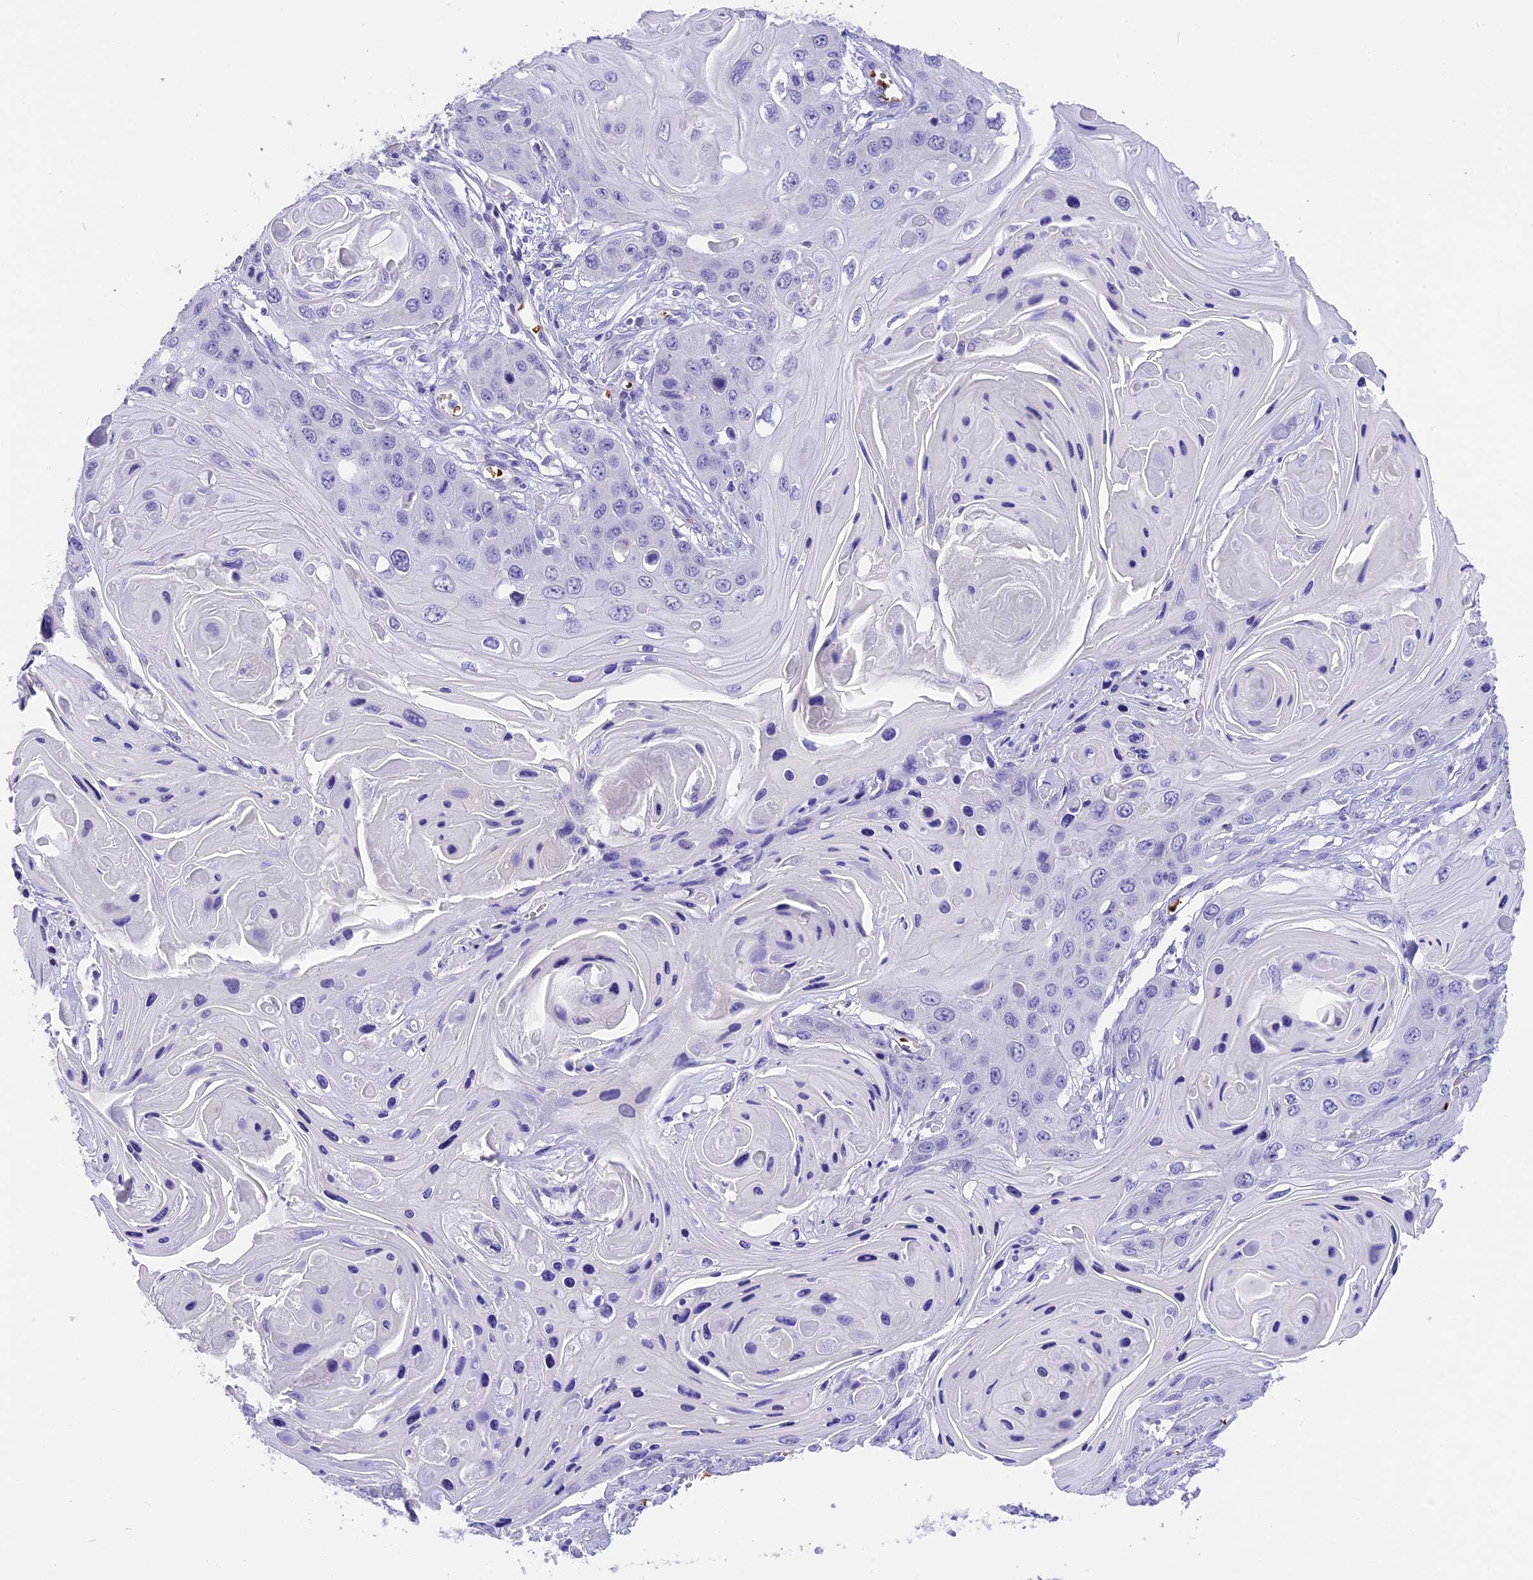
{"staining": {"intensity": "negative", "quantity": "none", "location": "none"}, "tissue": "skin cancer", "cell_type": "Tumor cells", "image_type": "cancer", "snomed": [{"axis": "morphology", "description": "Squamous cell carcinoma, NOS"}, {"axis": "topography", "description": "Skin"}], "caption": "An image of human skin squamous cell carcinoma is negative for staining in tumor cells. (Stains: DAB immunohistochemistry (IHC) with hematoxylin counter stain, Microscopy: brightfield microscopy at high magnification).", "gene": "TNNC2", "patient": {"sex": "male", "age": 55}}